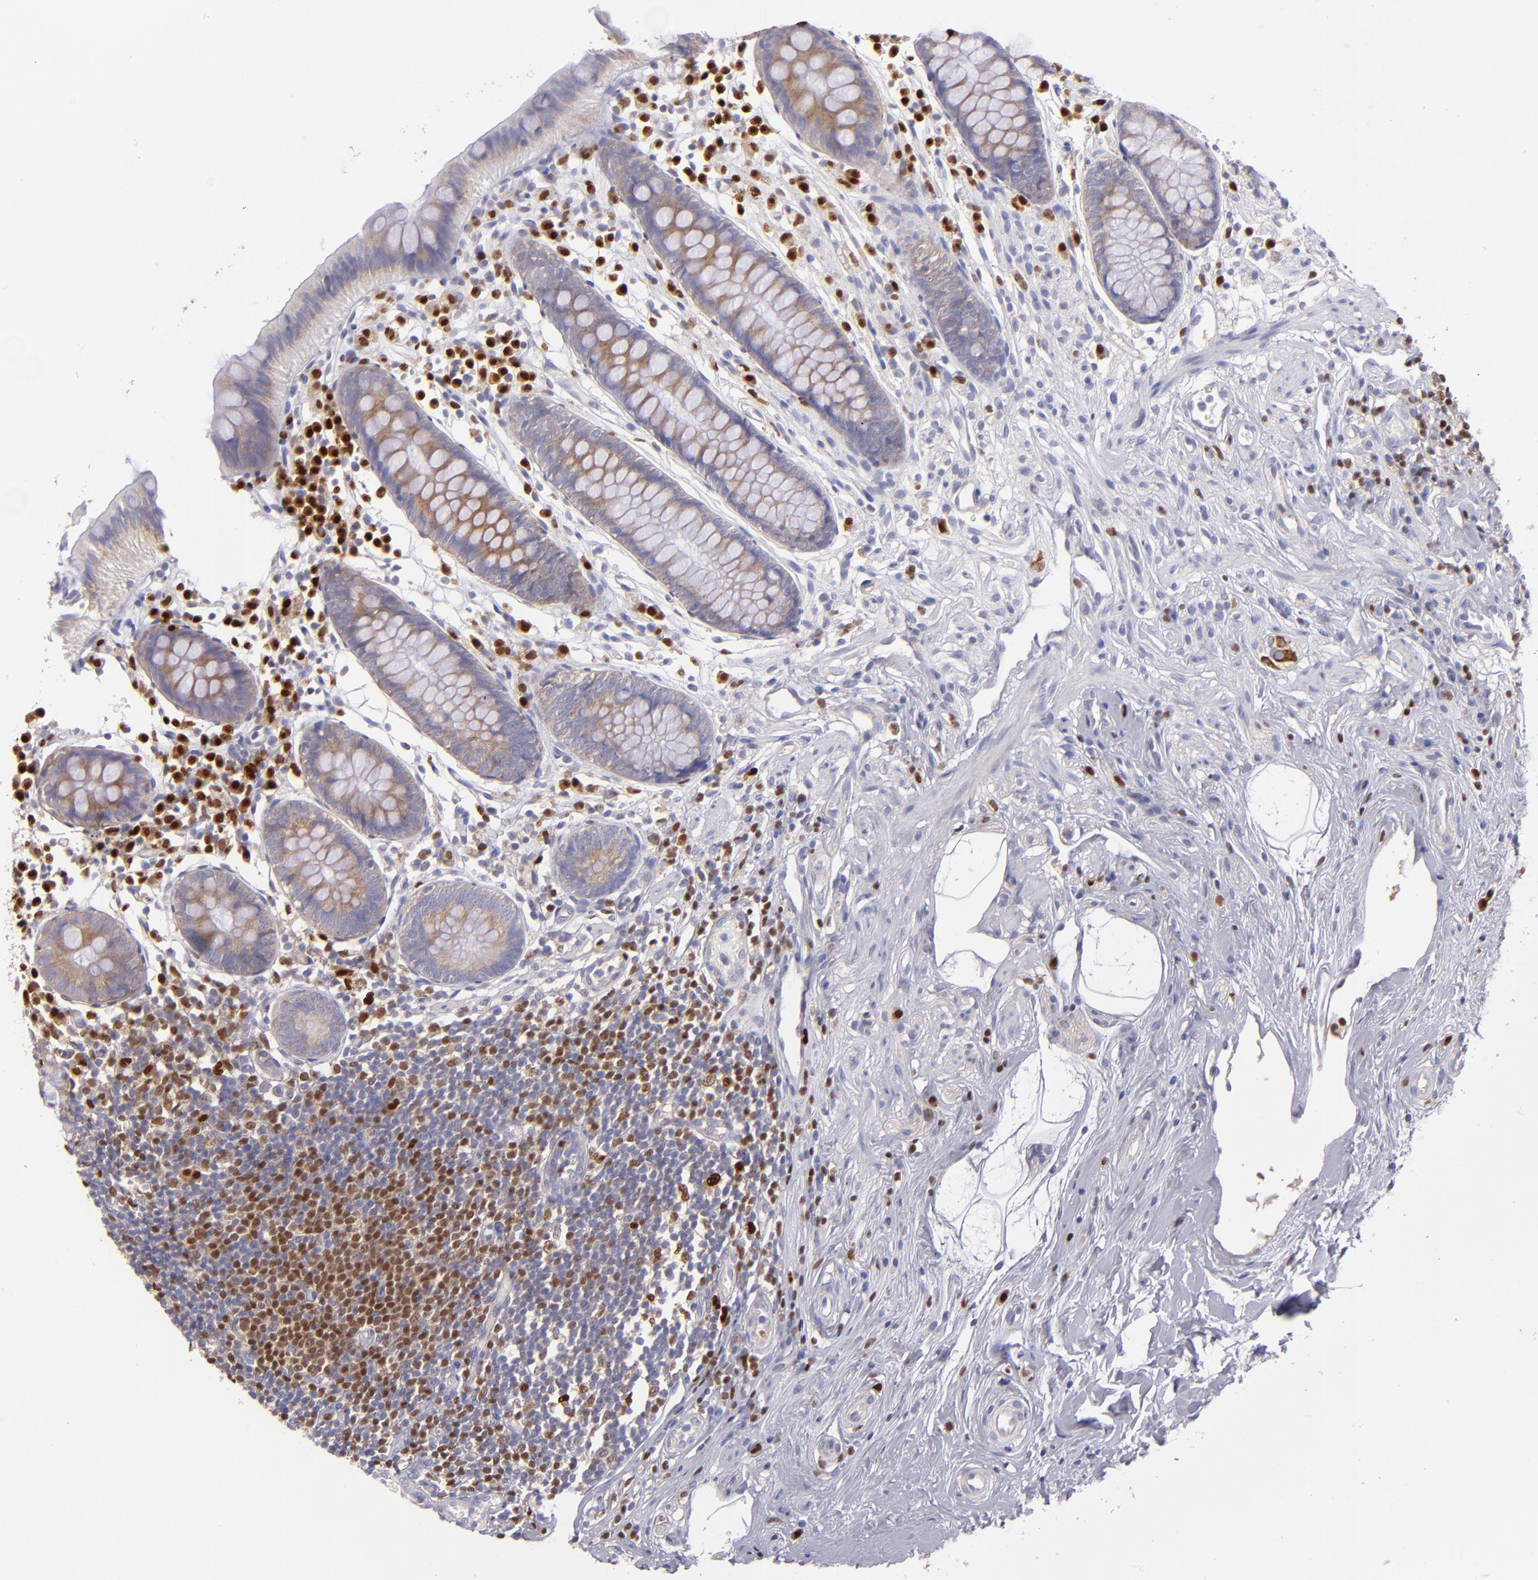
{"staining": {"intensity": "weak", "quantity": ">75%", "location": "cytoplasmic/membranous"}, "tissue": "appendix", "cell_type": "Glandular cells", "image_type": "normal", "snomed": [{"axis": "morphology", "description": "Normal tissue, NOS"}, {"axis": "topography", "description": "Appendix"}], "caption": "Approximately >75% of glandular cells in normal appendix display weak cytoplasmic/membranous protein staining as visualized by brown immunohistochemical staining.", "gene": "IRF8", "patient": {"sex": "male", "age": 38}}